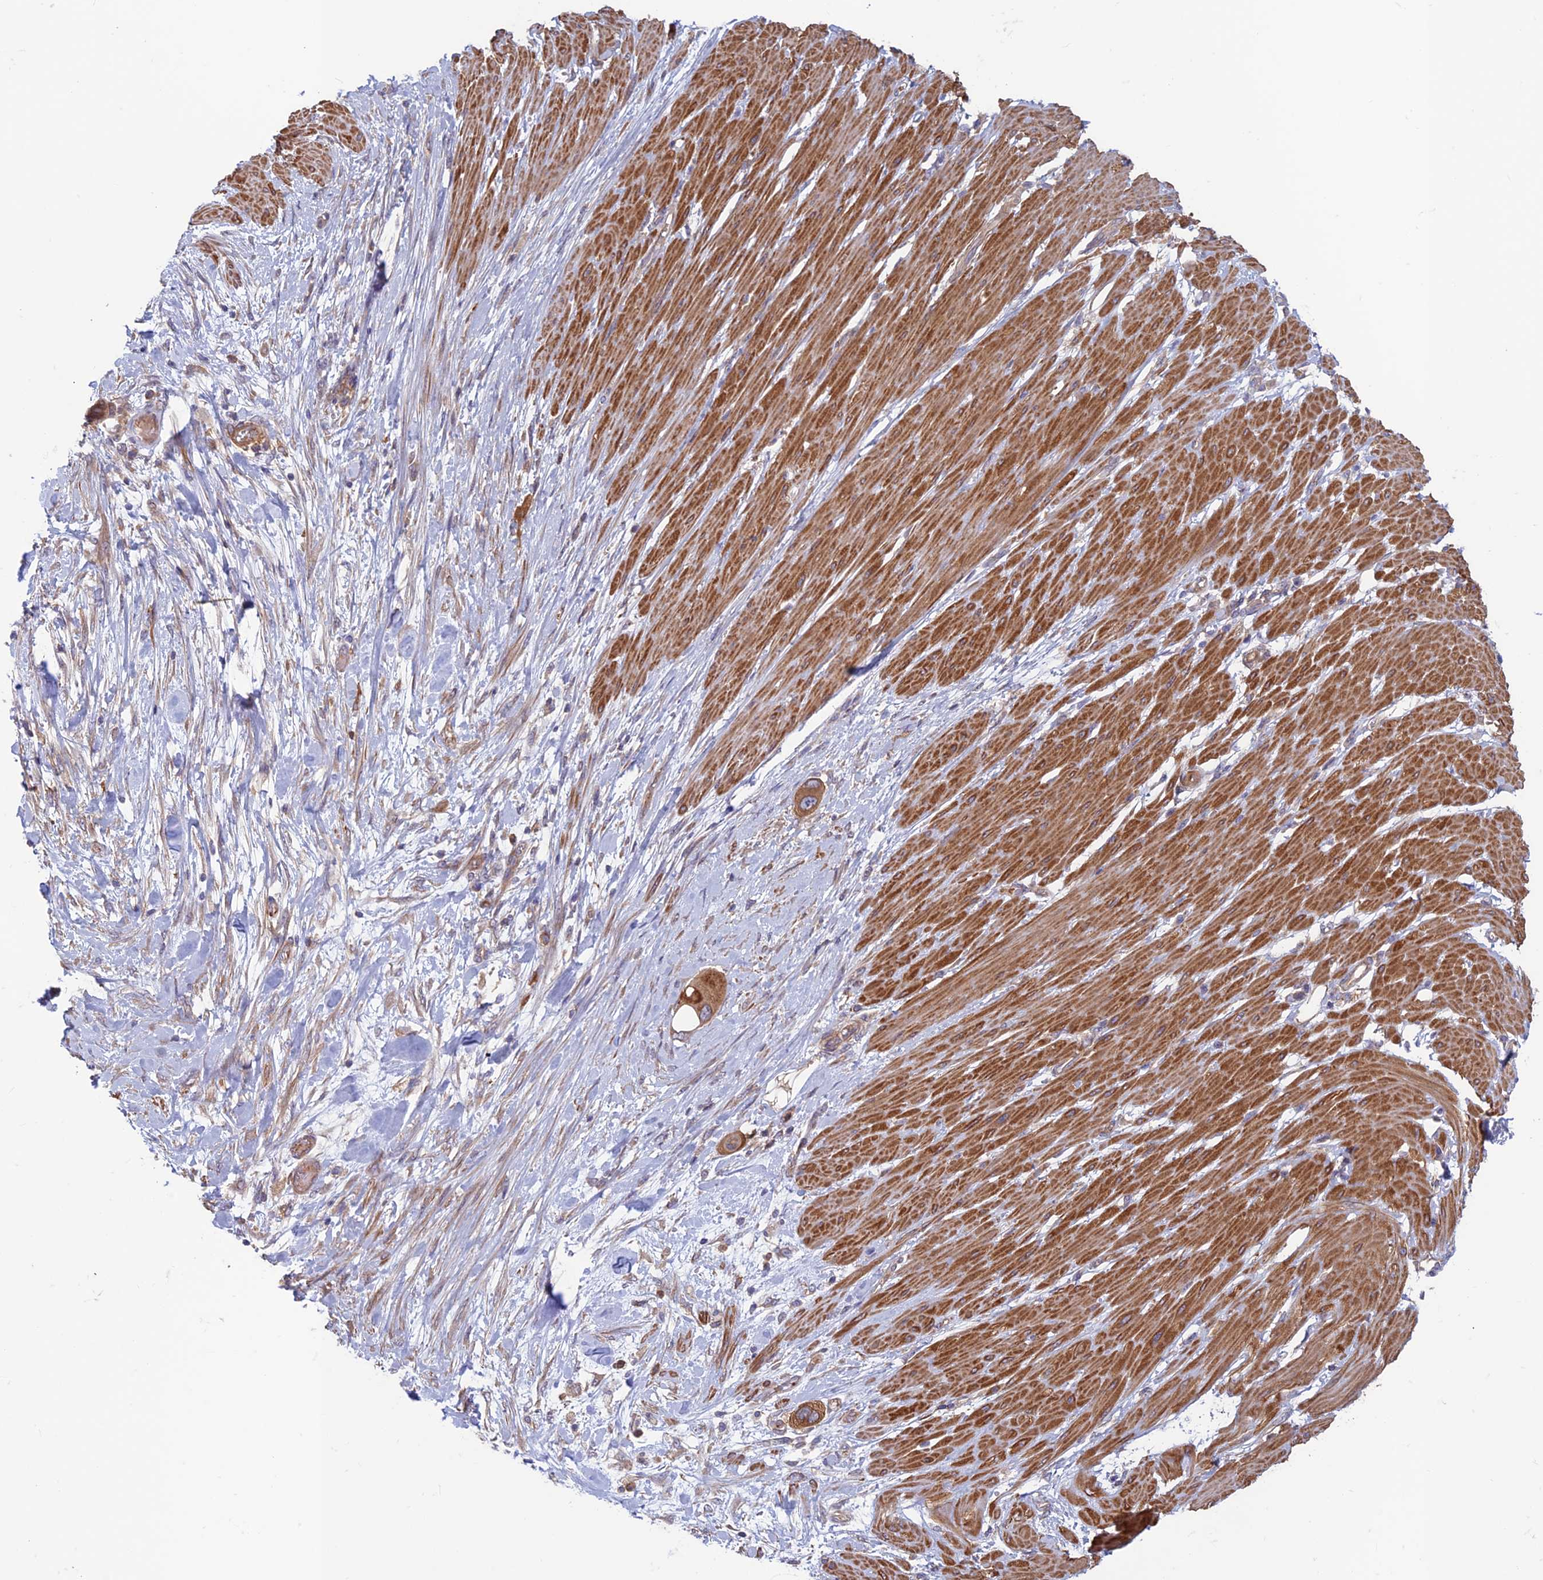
{"staining": {"intensity": "moderate", "quantity": ">75%", "location": "cytoplasmic/membranous"}, "tissue": "pancreatic cancer", "cell_type": "Tumor cells", "image_type": "cancer", "snomed": [{"axis": "morphology", "description": "Adenocarcinoma, NOS"}, {"axis": "topography", "description": "Pancreas"}], "caption": "This image demonstrates pancreatic cancer stained with immunohistochemistry to label a protein in brown. The cytoplasmic/membranous of tumor cells show moderate positivity for the protein. Nuclei are counter-stained blue.", "gene": "DNM1L", "patient": {"sex": "male", "age": 68}}